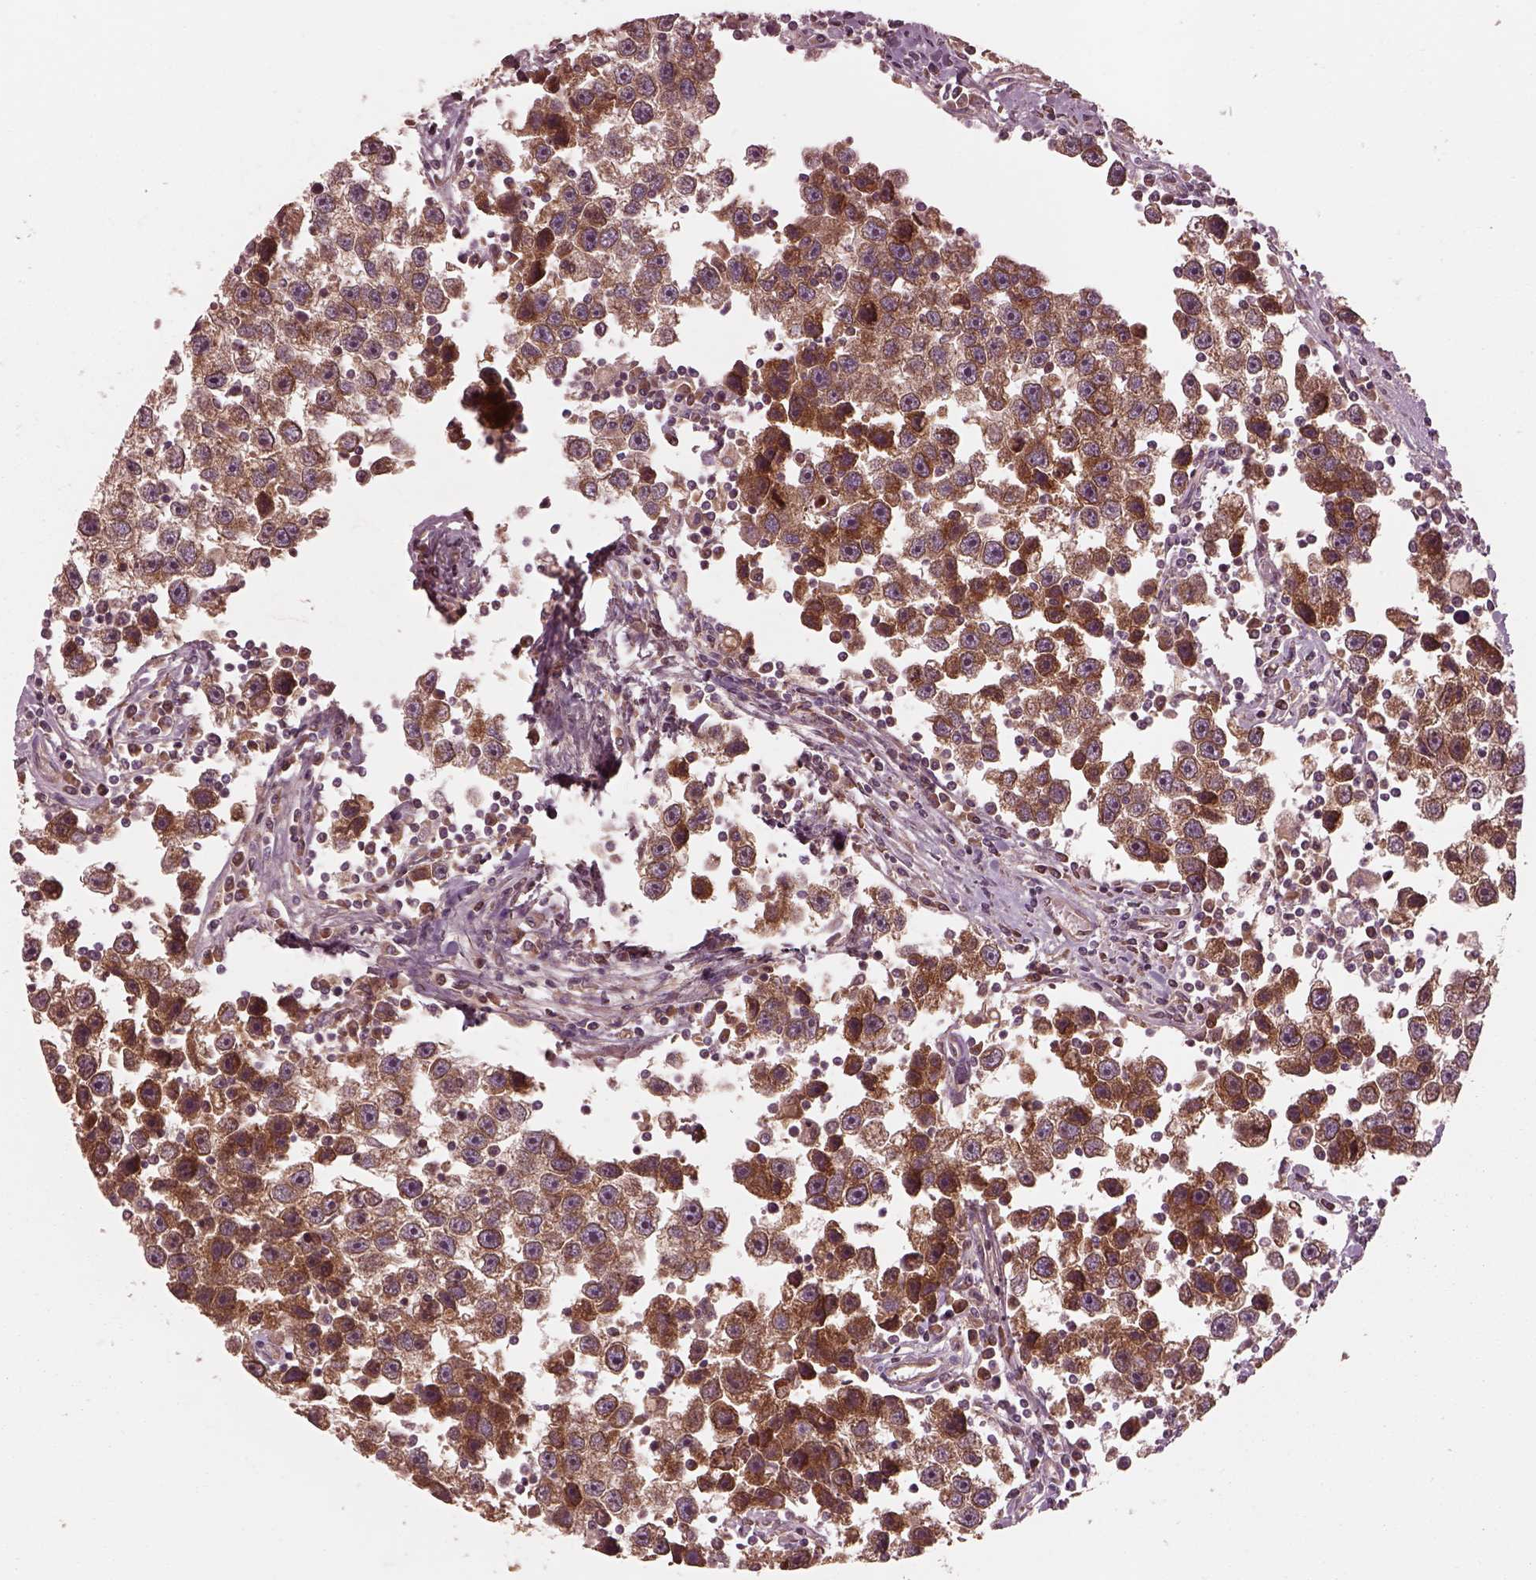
{"staining": {"intensity": "moderate", "quantity": ">75%", "location": "cytoplasmic/membranous"}, "tissue": "testis cancer", "cell_type": "Tumor cells", "image_type": "cancer", "snomed": [{"axis": "morphology", "description": "Seminoma, NOS"}, {"axis": "topography", "description": "Testis"}], "caption": "Human testis cancer stained with a brown dye shows moderate cytoplasmic/membranous positive staining in about >75% of tumor cells.", "gene": "PIK3R2", "patient": {"sex": "male", "age": 30}}